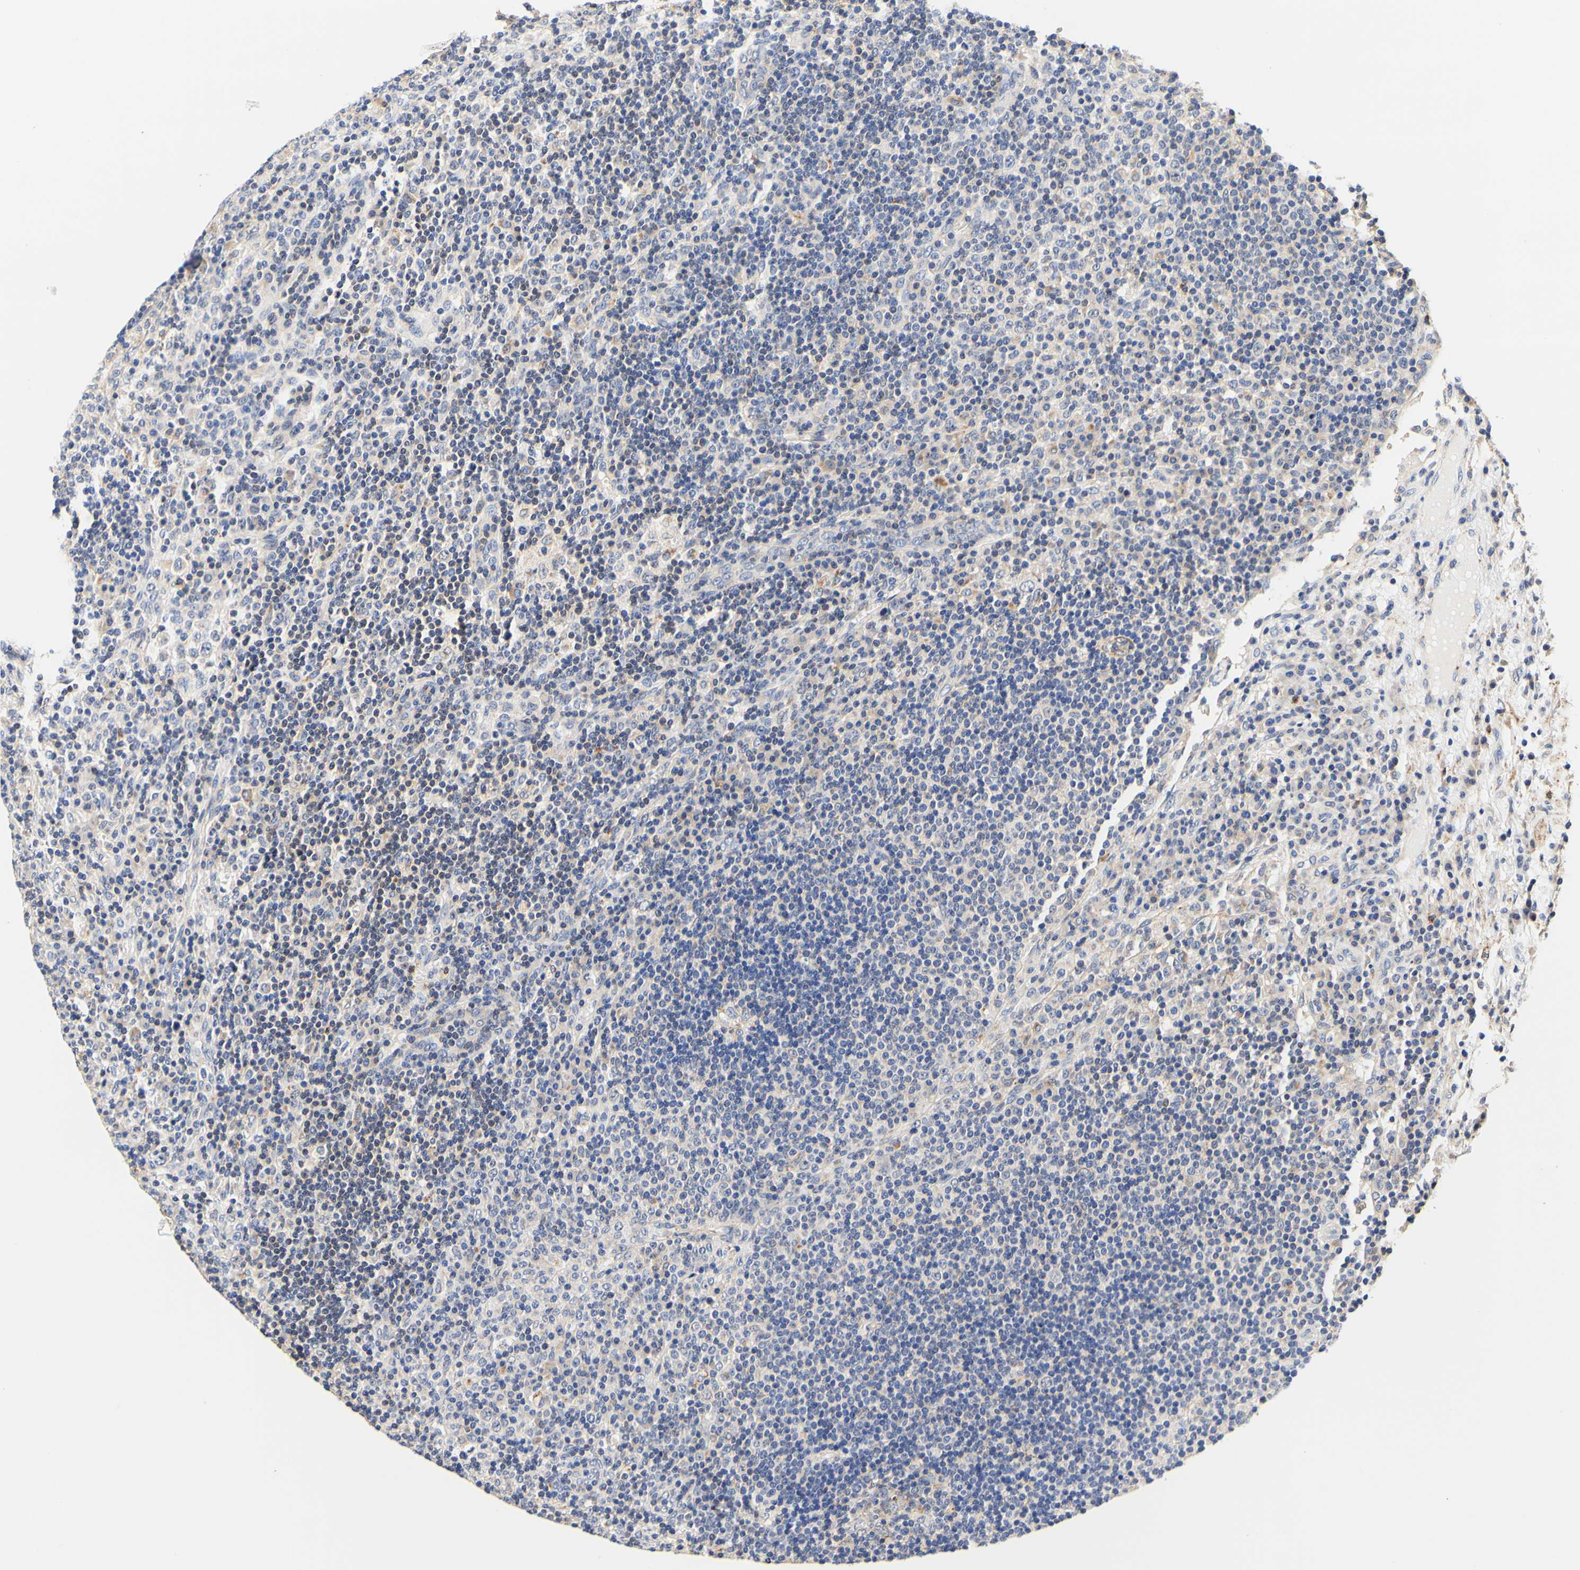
{"staining": {"intensity": "negative", "quantity": "none", "location": "none"}, "tissue": "lymph node", "cell_type": "Germinal center cells", "image_type": "normal", "snomed": [{"axis": "morphology", "description": "Normal tissue, NOS"}, {"axis": "topography", "description": "Lymph node"}], "caption": "Germinal center cells are negative for brown protein staining in normal lymph node. The staining is performed using DAB brown chromogen with nuclei counter-stained in using hematoxylin.", "gene": "CAMK4", "patient": {"sex": "female", "age": 53}}